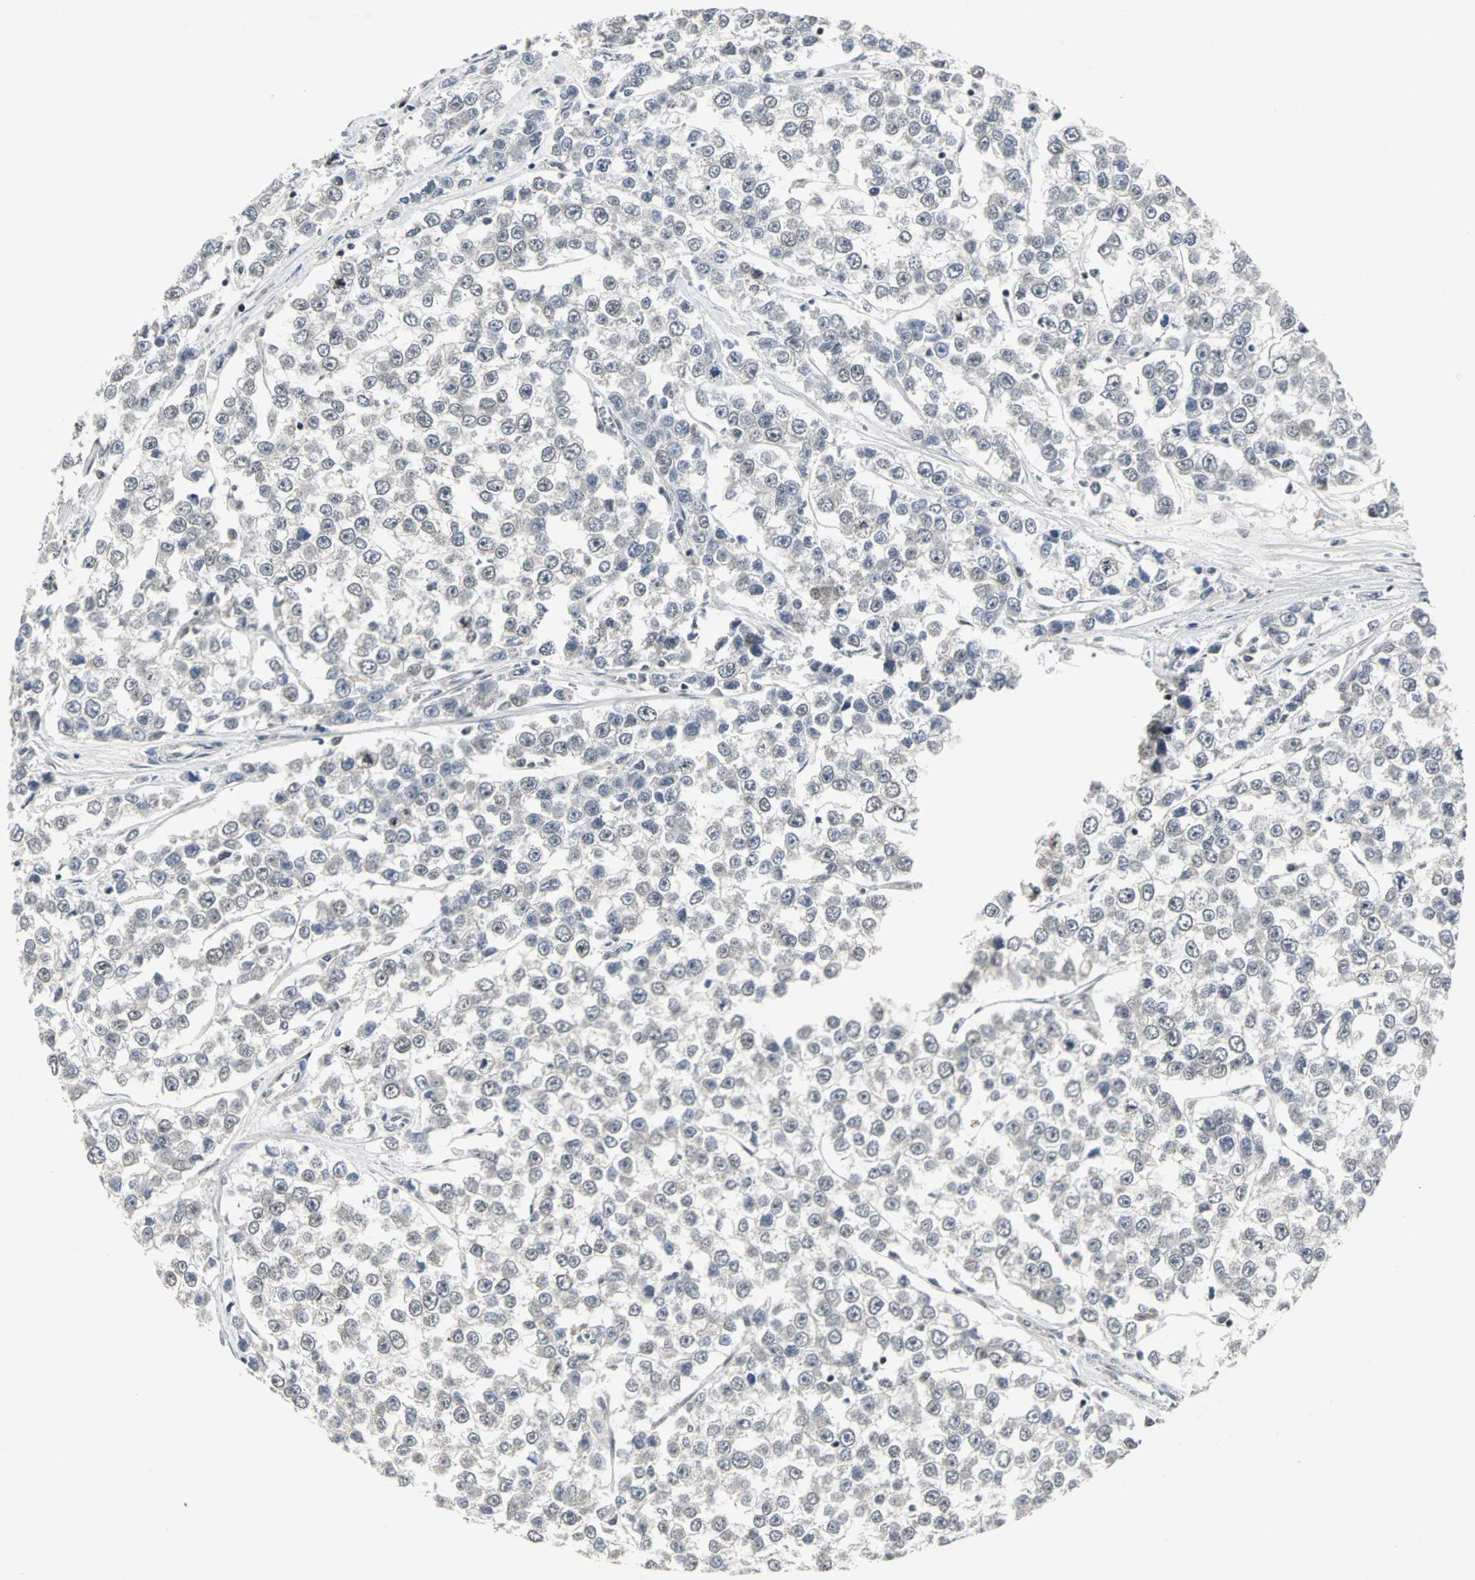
{"staining": {"intensity": "negative", "quantity": "none", "location": "none"}, "tissue": "testis cancer", "cell_type": "Tumor cells", "image_type": "cancer", "snomed": [{"axis": "morphology", "description": "Seminoma, NOS"}, {"axis": "morphology", "description": "Carcinoma, Embryonal, NOS"}, {"axis": "topography", "description": "Testis"}], "caption": "Immunohistochemistry micrograph of neoplastic tissue: testis seminoma stained with DAB displays no significant protein staining in tumor cells.", "gene": "PNKP", "patient": {"sex": "male", "age": 52}}